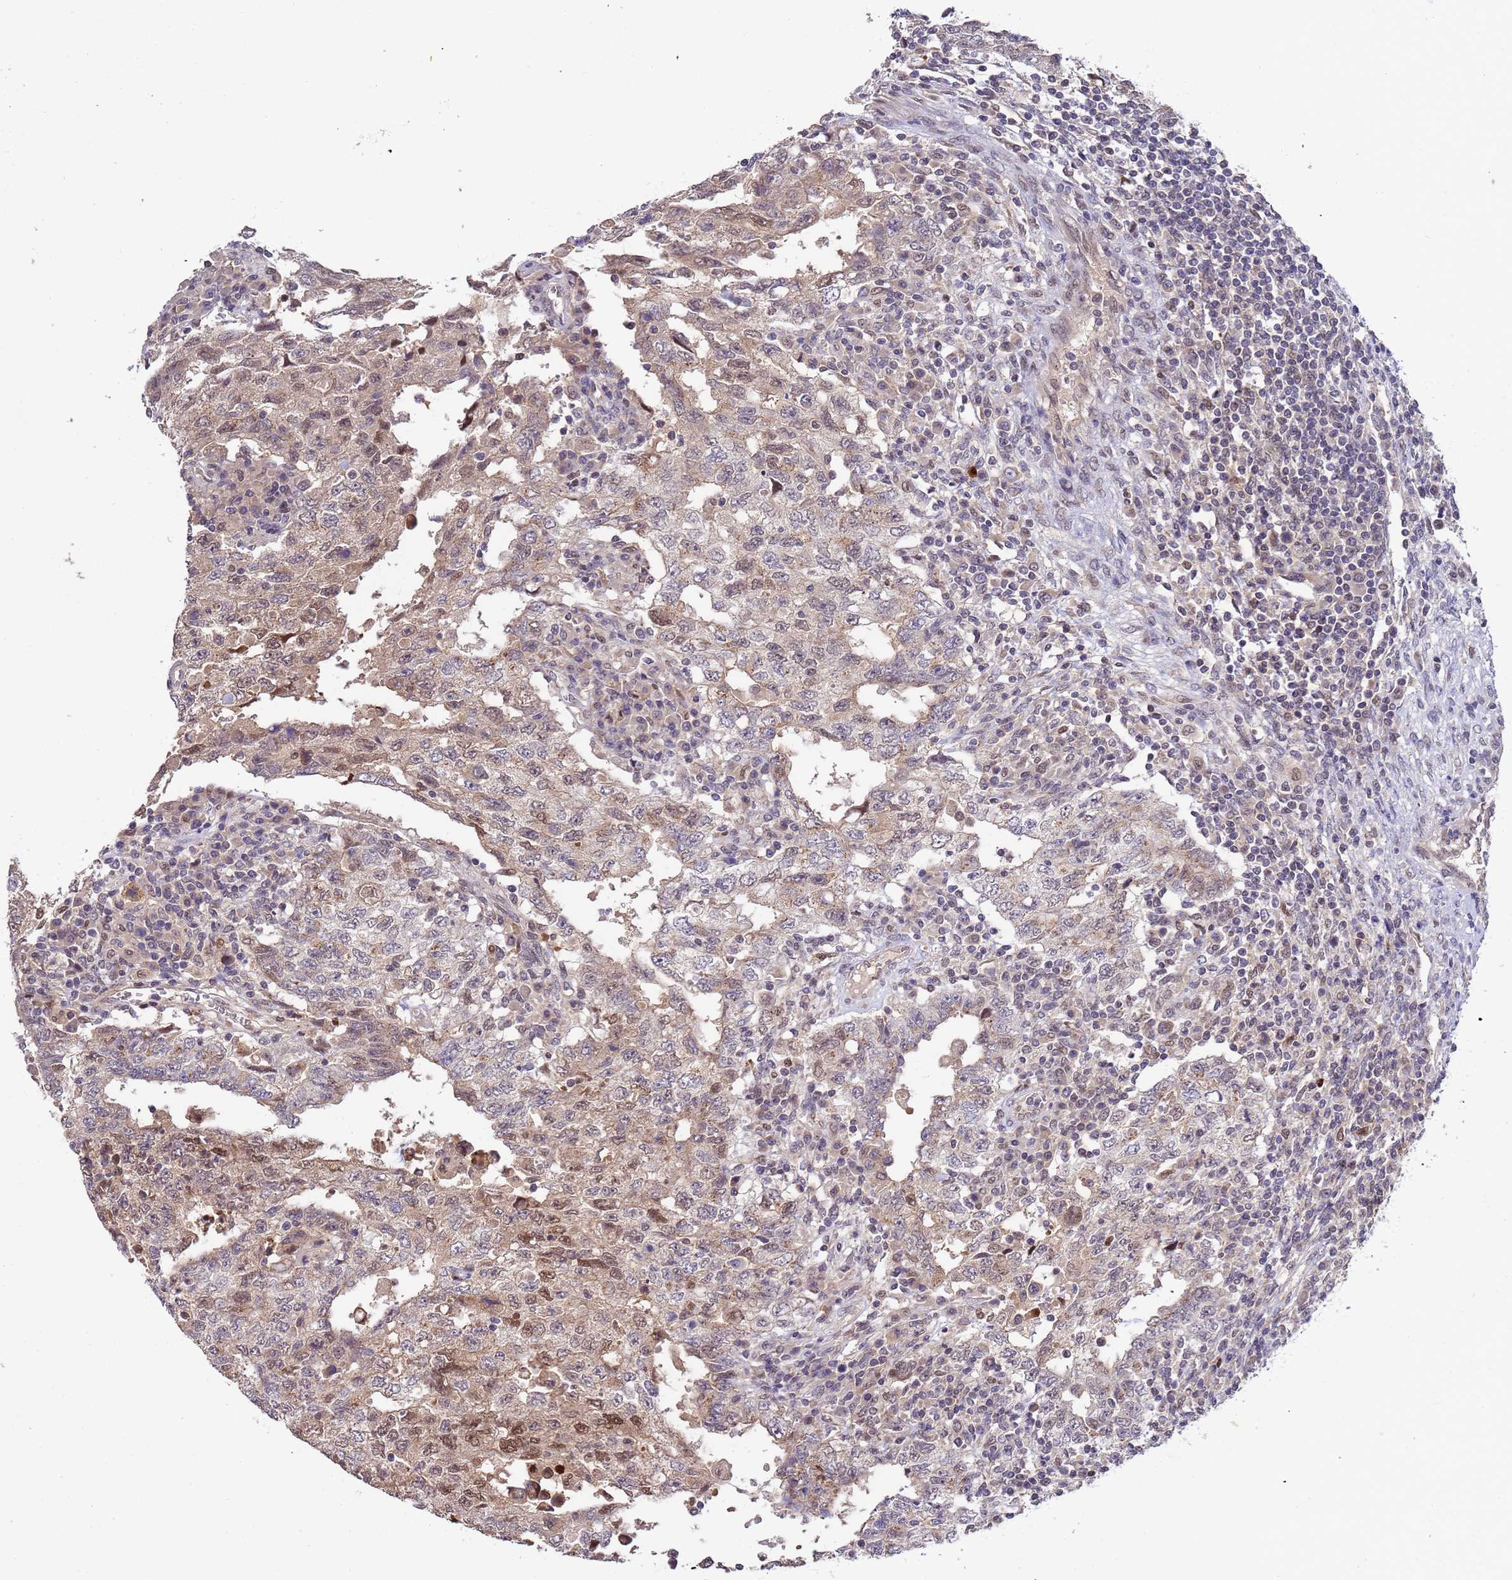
{"staining": {"intensity": "moderate", "quantity": "<25%", "location": "nuclear"}, "tissue": "testis cancer", "cell_type": "Tumor cells", "image_type": "cancer", "snomed": [{"axis": "morphology", "description": "Carcinoma, Embryonal, NOS"}, {"axis": "topography", "description": "Testis"}], "caption": "Approximately <25% of tumor cells in human testis cancer (embryonal carcinoma) reveal moderate nuclear protein expression as visualized by brown immunohistochemical staining.", "gene": "ZBTB5", "patient": {"sex": "male", "age": 26}}